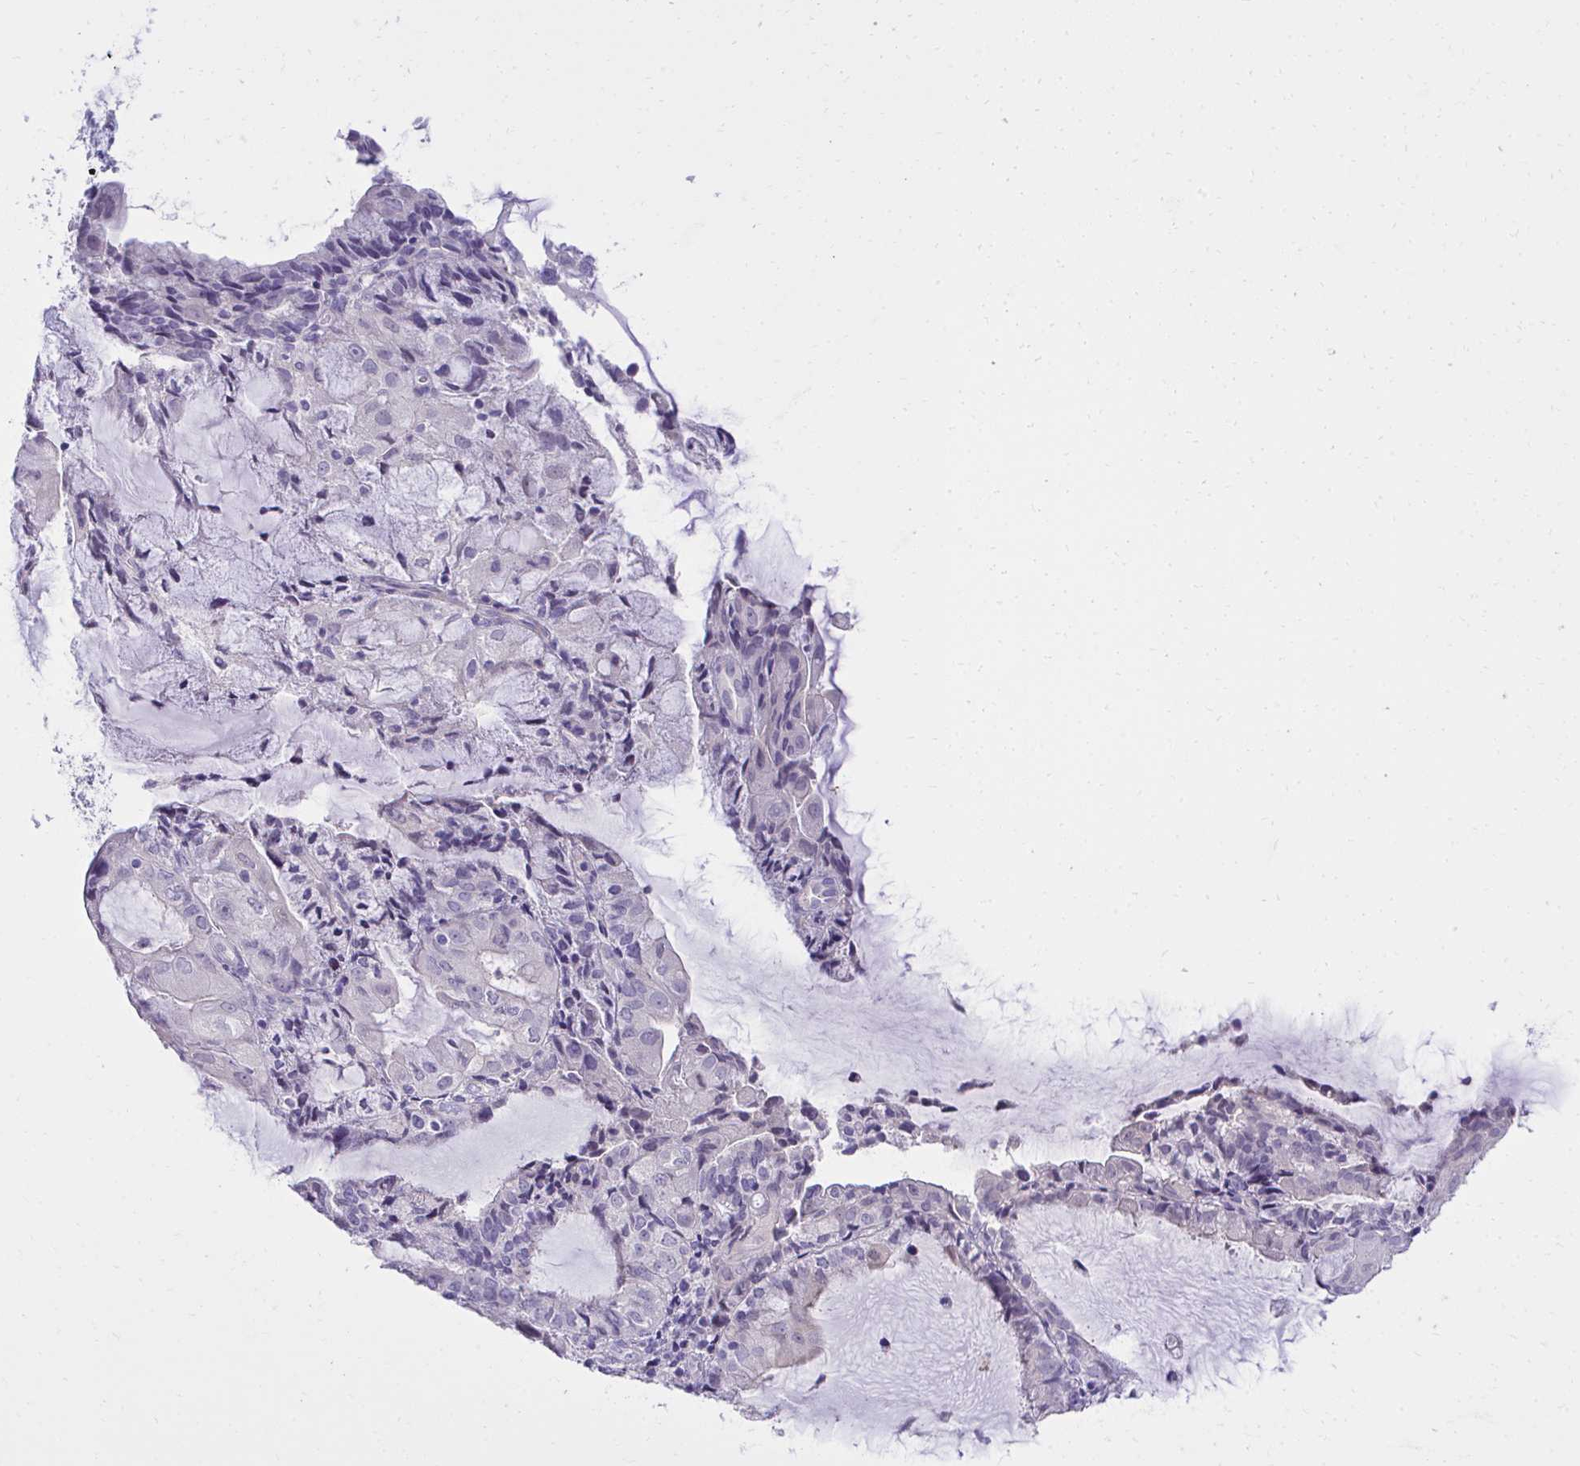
{"staining": {"intensity": "negative", "quantity": "none", "location": "none"}, "tissue": "endometrial cancer", "cell_type": "Tumor cells", "image_type": "cancer", "snomed": [{"axis": "morphology", "description": "Adenocarcinoma, NOS"}, {"axis": "topography", "description": "Endometrium"}], "caption": "This is an IHC image of endometrial cancer. There is no positivity in tumor cells.", "gene": "TMCO5A", "patient": {"sex": "female", "age": 81}}